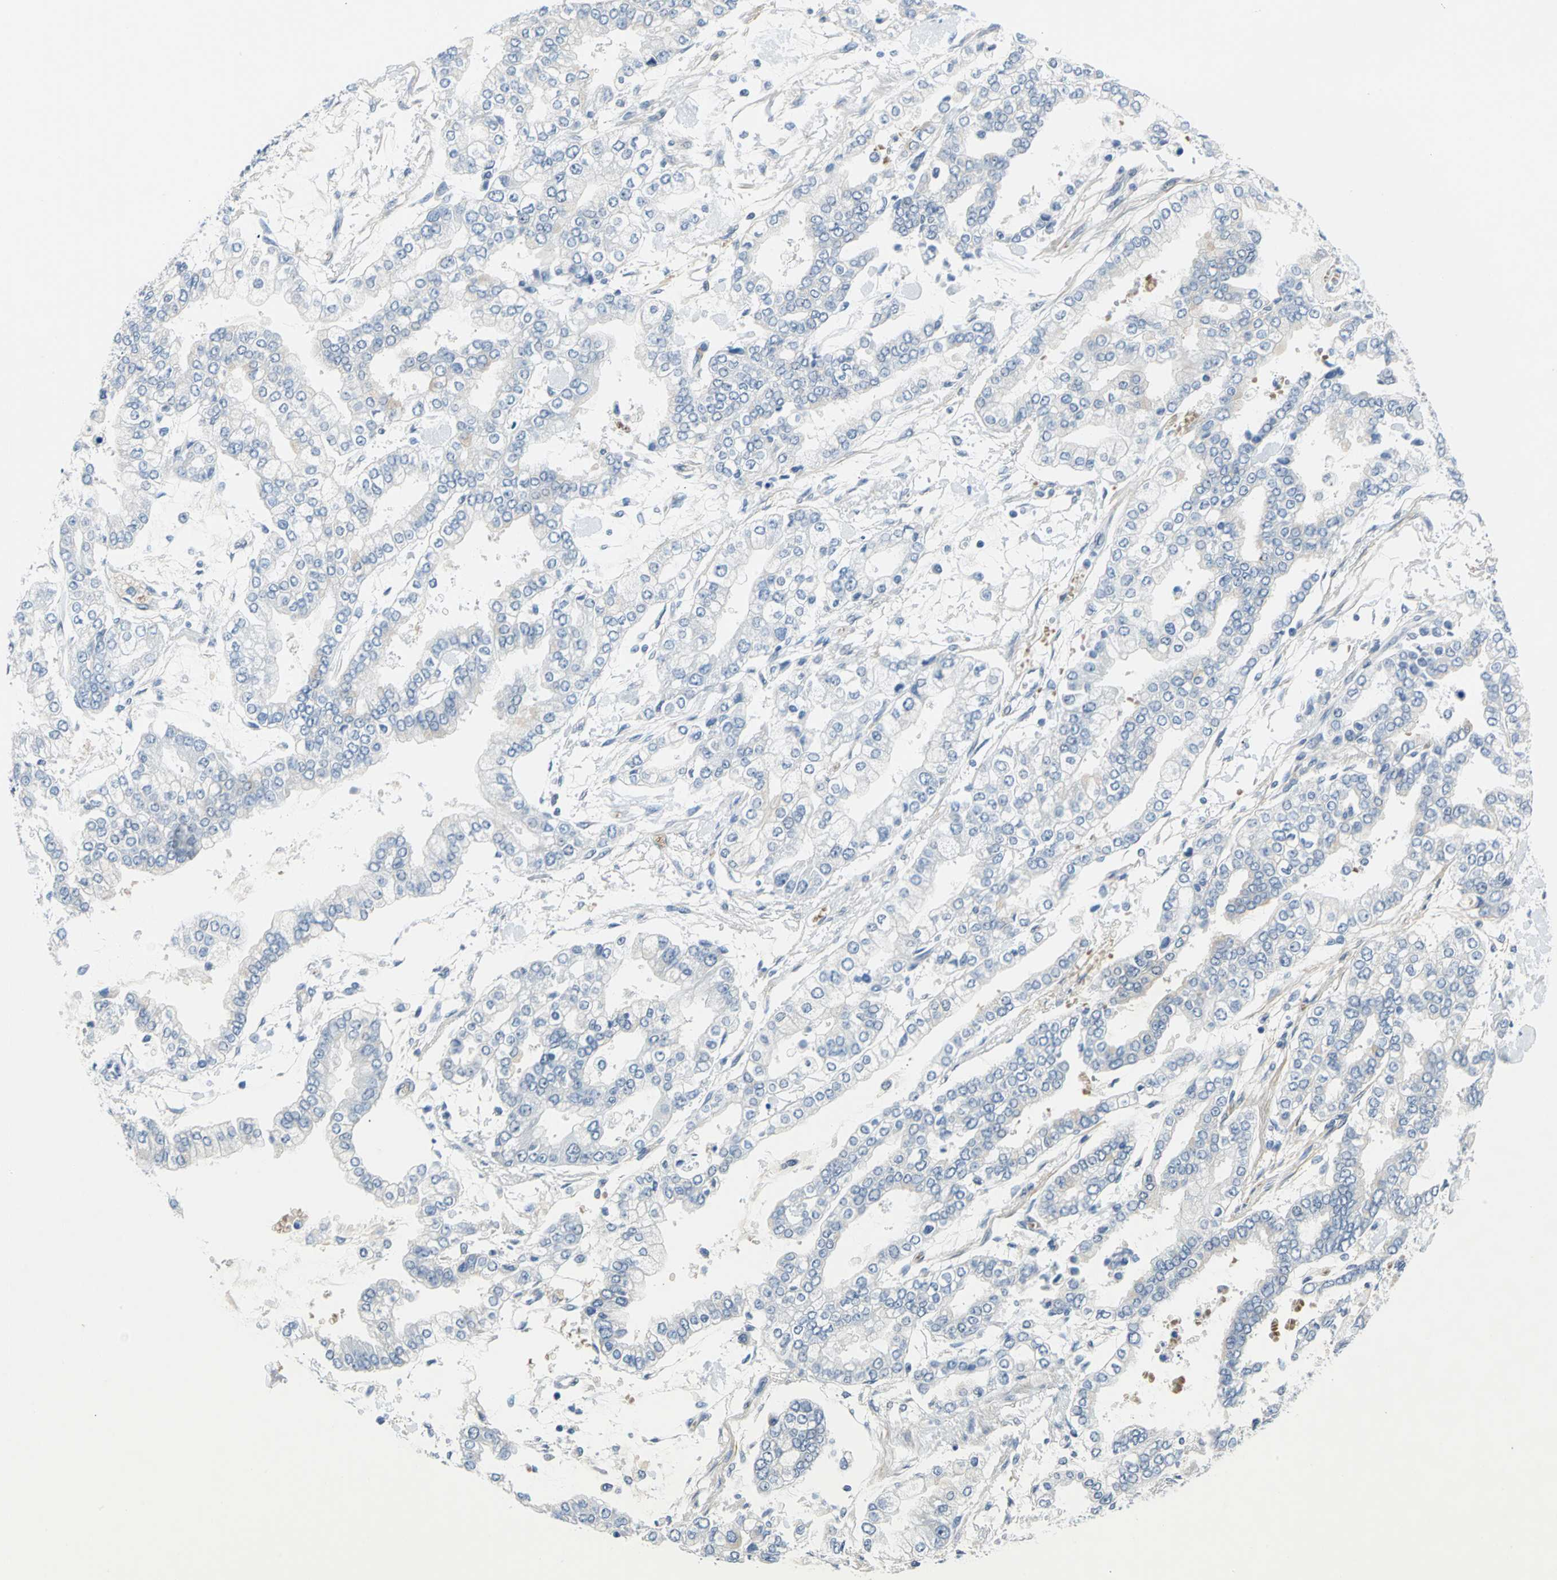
{"staining": {"intensity": "negative", "quantity": "none", "location": "none"}, "tissue": "stomach cancer", "cell_type": "Tumor cells", "image_type": "cancer", "snomed": [{"axis": "morphology", "description": "Normal tissue, NOS"}, {"axis": "morphology", "description": "Adenocarcinoma, NOS"}, {"axis": "topography", "description": "Stomach, upper"}, {"axis": "topography", "description": "Stomach"}], "caption": "IHC of human adenocarcinoma (stomach) demonstrates no expression in tumor cells.", "gene": "ZNF415", "patient": {"sex": "male", "age": 76}}